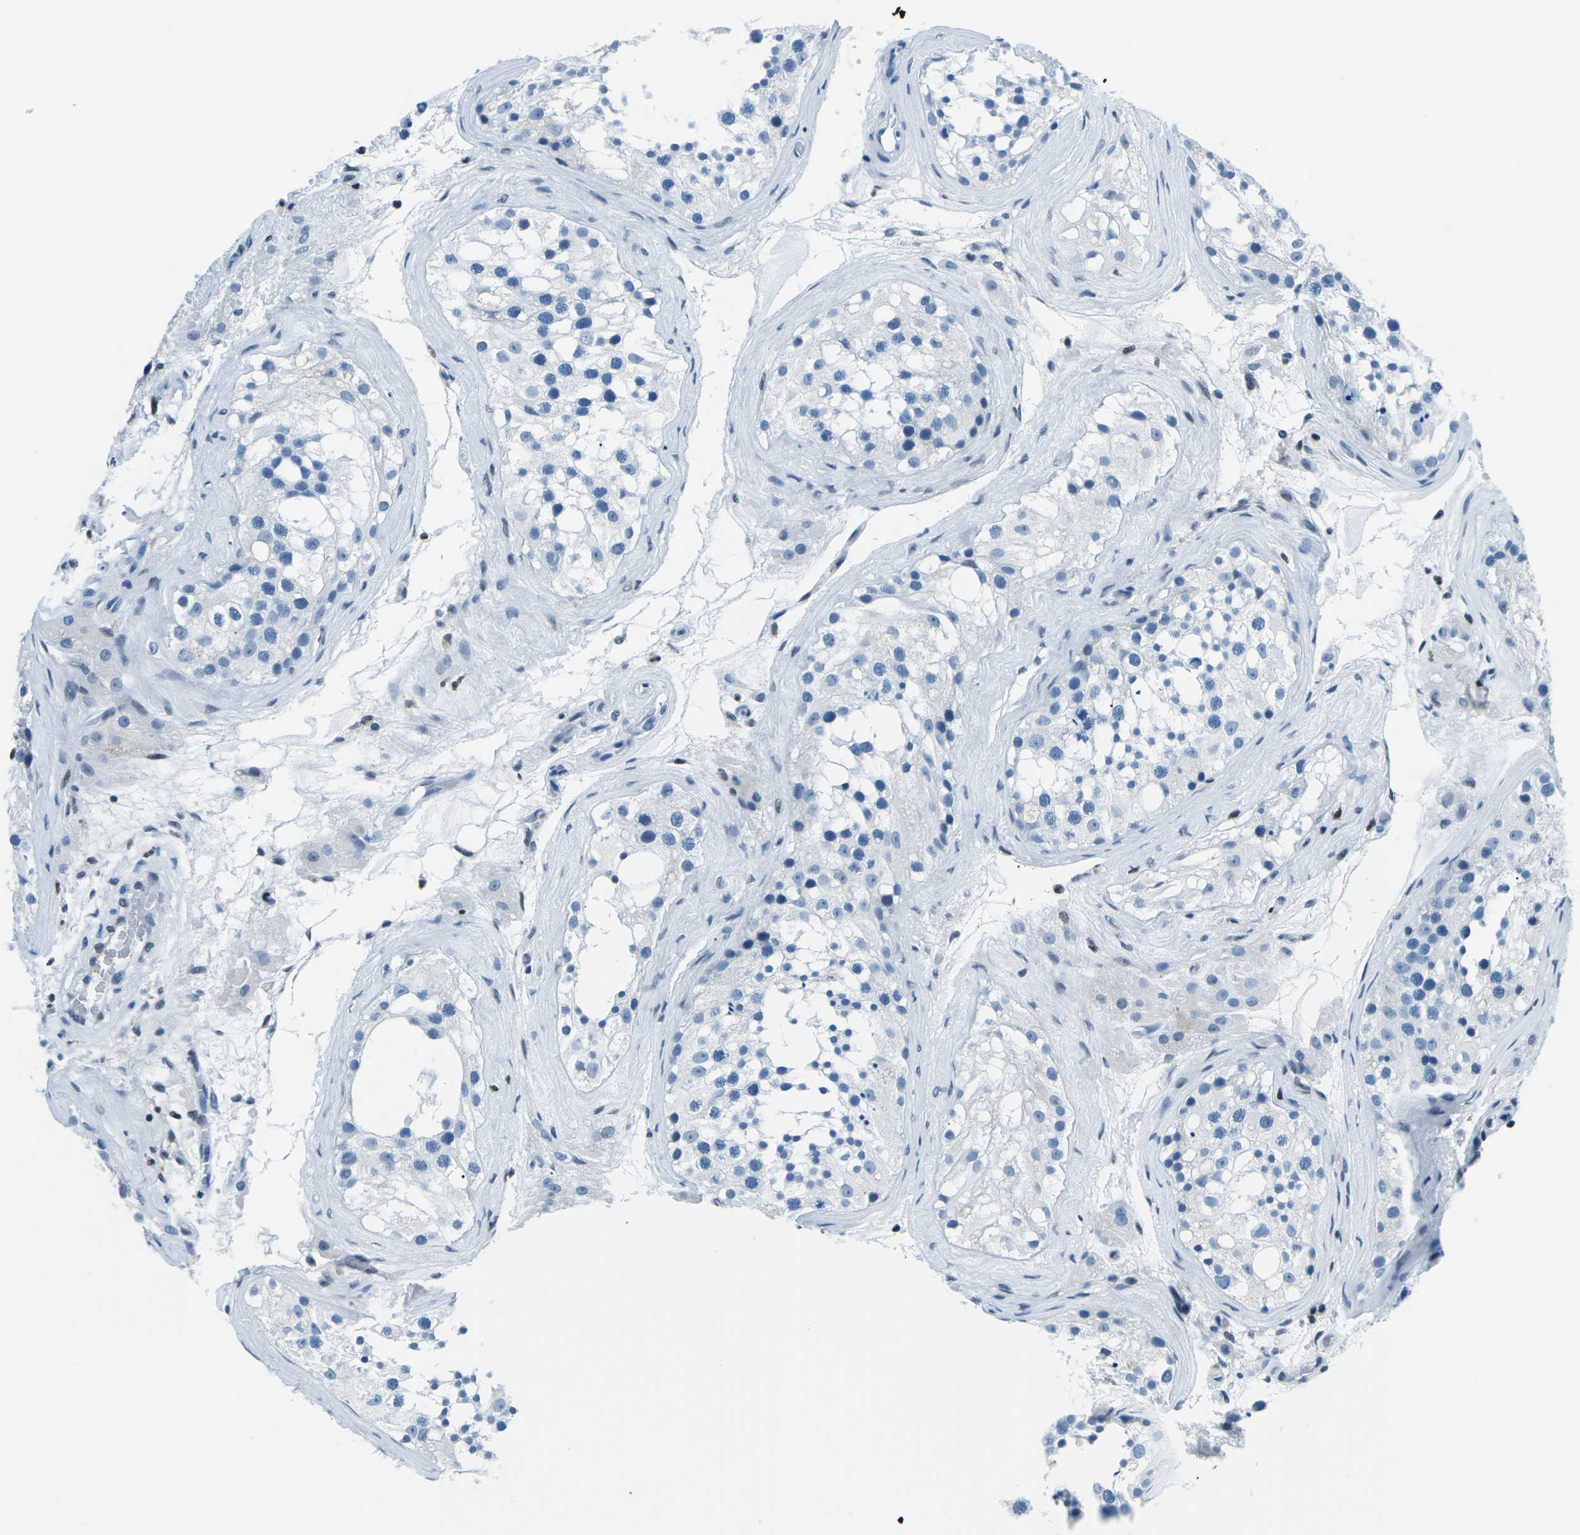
{"staining": {"intensity": "negative", "quantity": "none", "location": "none"}, "tissue": "testis", "cell_type": "Cells in seminiferous ducts", "image_type": "normal", "snomed": [{"axis": "morphology", "description": "Normal tissue, NOS"}, {"axis": "morphology", "description": "Seminoma, NOS"}, {"axis": "topography", "description": "Testis"}], "caption": "Cells in seminiferous ducts show no significant protein expression in benign testis.", "gene": "CELF2", "patient": {"sex": "male", "age": 71}}